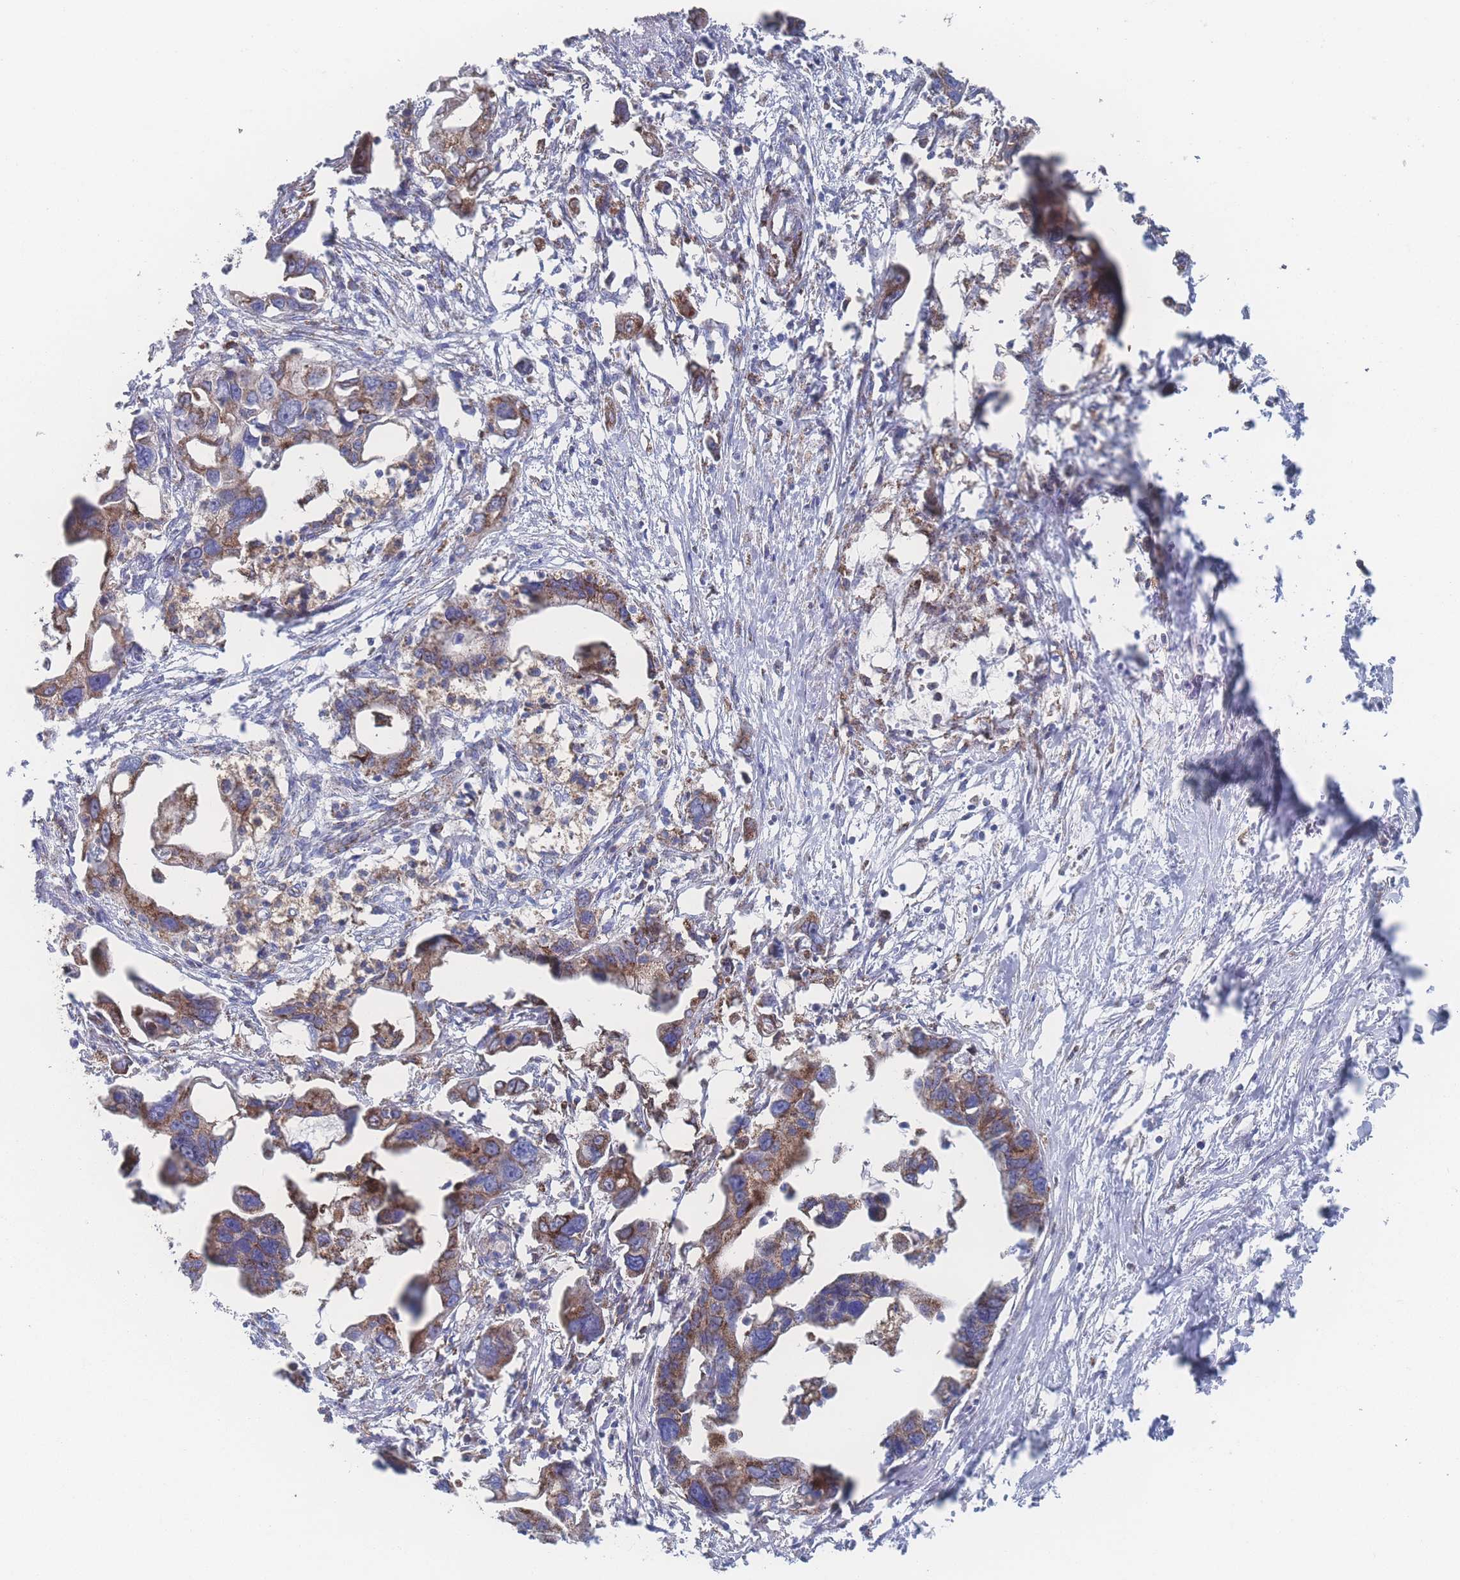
{"staining": {"intensity": "moderate", "quantity": ">75%", "location": "cytoplasmic/membranous"}, "tissue": "pancreatic cancer", "cell_type": "Tumor cells", "image_type": "cancer", "snomed": [{"axis": "morphology", "description": "Adenocarcinoma, NOS"}, {"axis": "topography", "description": "Pancreas"}], "caption": "High-magnification brightfield microscopy of pancreatic cancer (adenocarcinoma) stained with DAB (brown) and counterstained with hematoxylin (blue). tumor cells exhibit moderate cytoplasmic/membranous positivity is present in approximately>75% of cells.", "gene": "PEX14", "patient": {"sex": "female", "age": 83}}